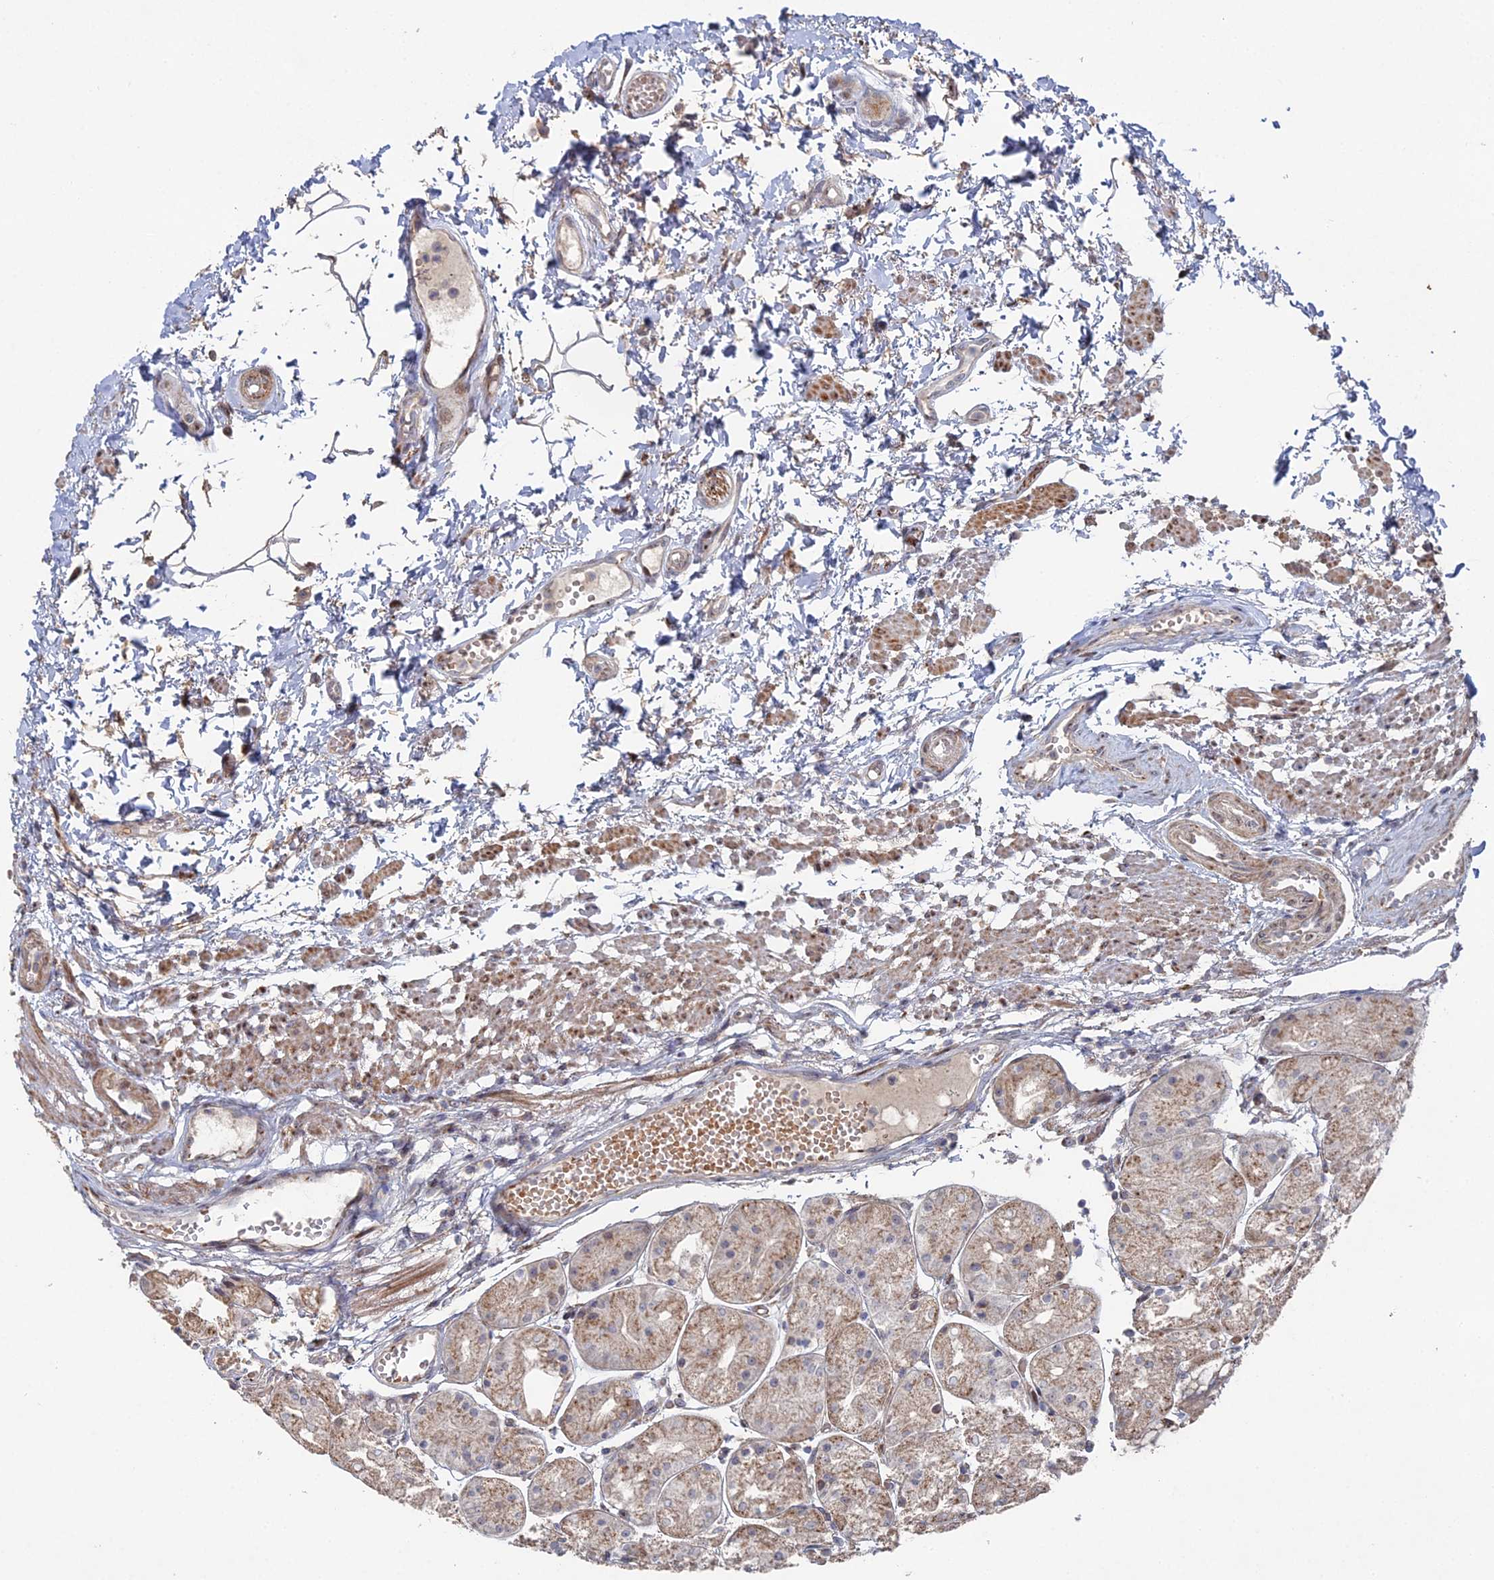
{"staining": {"intensity": "moderate", "quantity": ">75%", "location": "cytoplasmic/membranous"}, "tissue": "stomach", "cell_type": "Glandular cells", "image_type": "normal", "snomed": [{"axis": "morphology", "description": "Normal tissue, NOS"}, {"axis": "topography", "description": "Stomach, upper"}], "caption": "Human stomach stained with a brown dye exhibits moderate cytoplasmic/membranous positive staining in approximately >75% of glandular cells.", "gene": "SGMS1", "patient": {"sex": "male", "age": 72}}